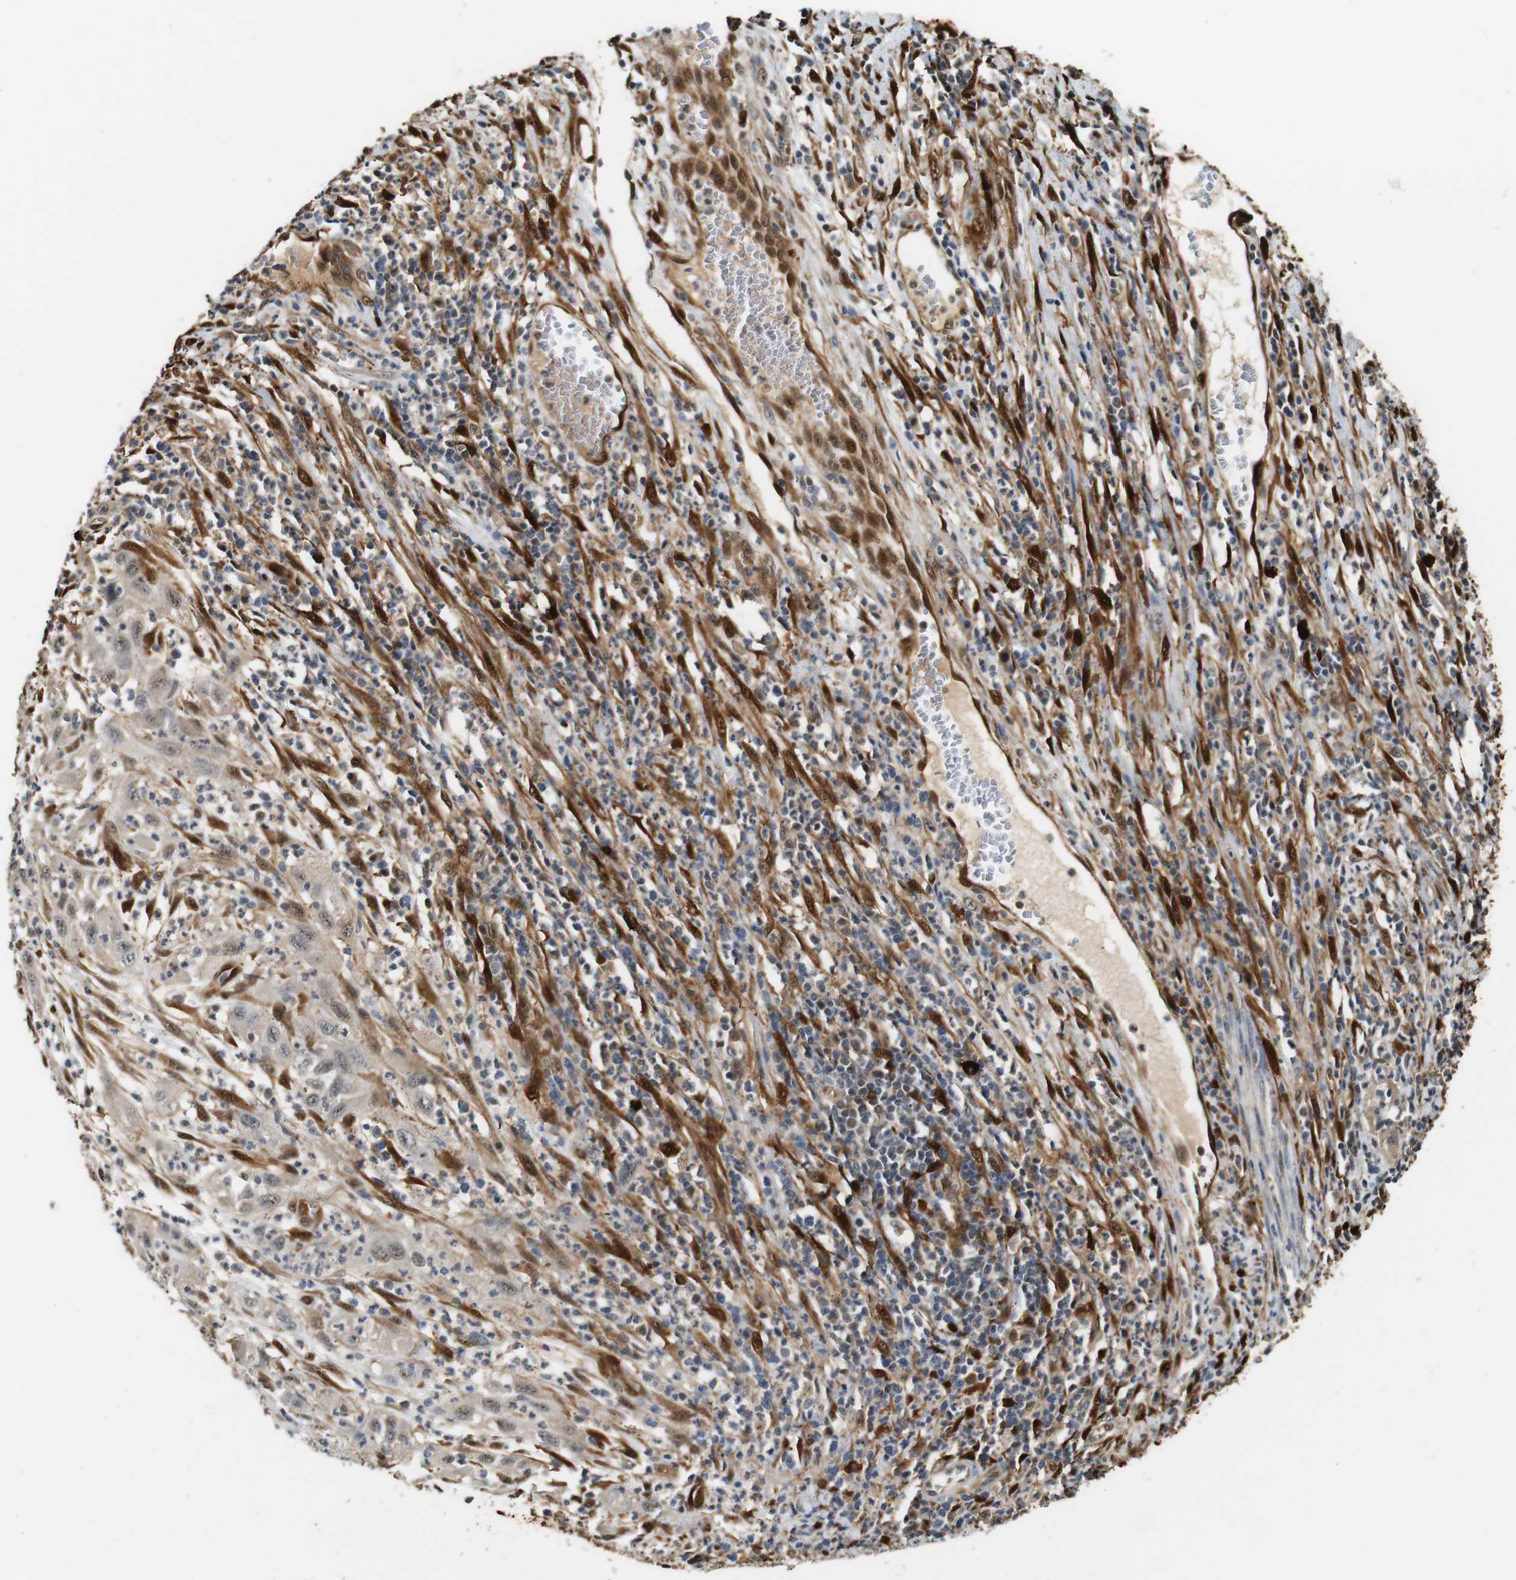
{"staining": {"intensity": "weak", "quantity": "<25%", "location": "cytoplasmic/membranous,nuclear"}, "tissue": "cervical cancer", "cell_type": "Tumor cells", "image_type": "cancer", "snomed": [{"axis": "morphology", "description": "Squamous cell carcinoma, NOS"}, {"axis": "topography", "description": "Cervix"}], "caption": "This is an immunohistochemistry micrograph of squamous cell carcinoma (cervical). There is no positivity in tumor cells.", "gene": "LXN", "patient": {"sex": "female", "age": 32}}